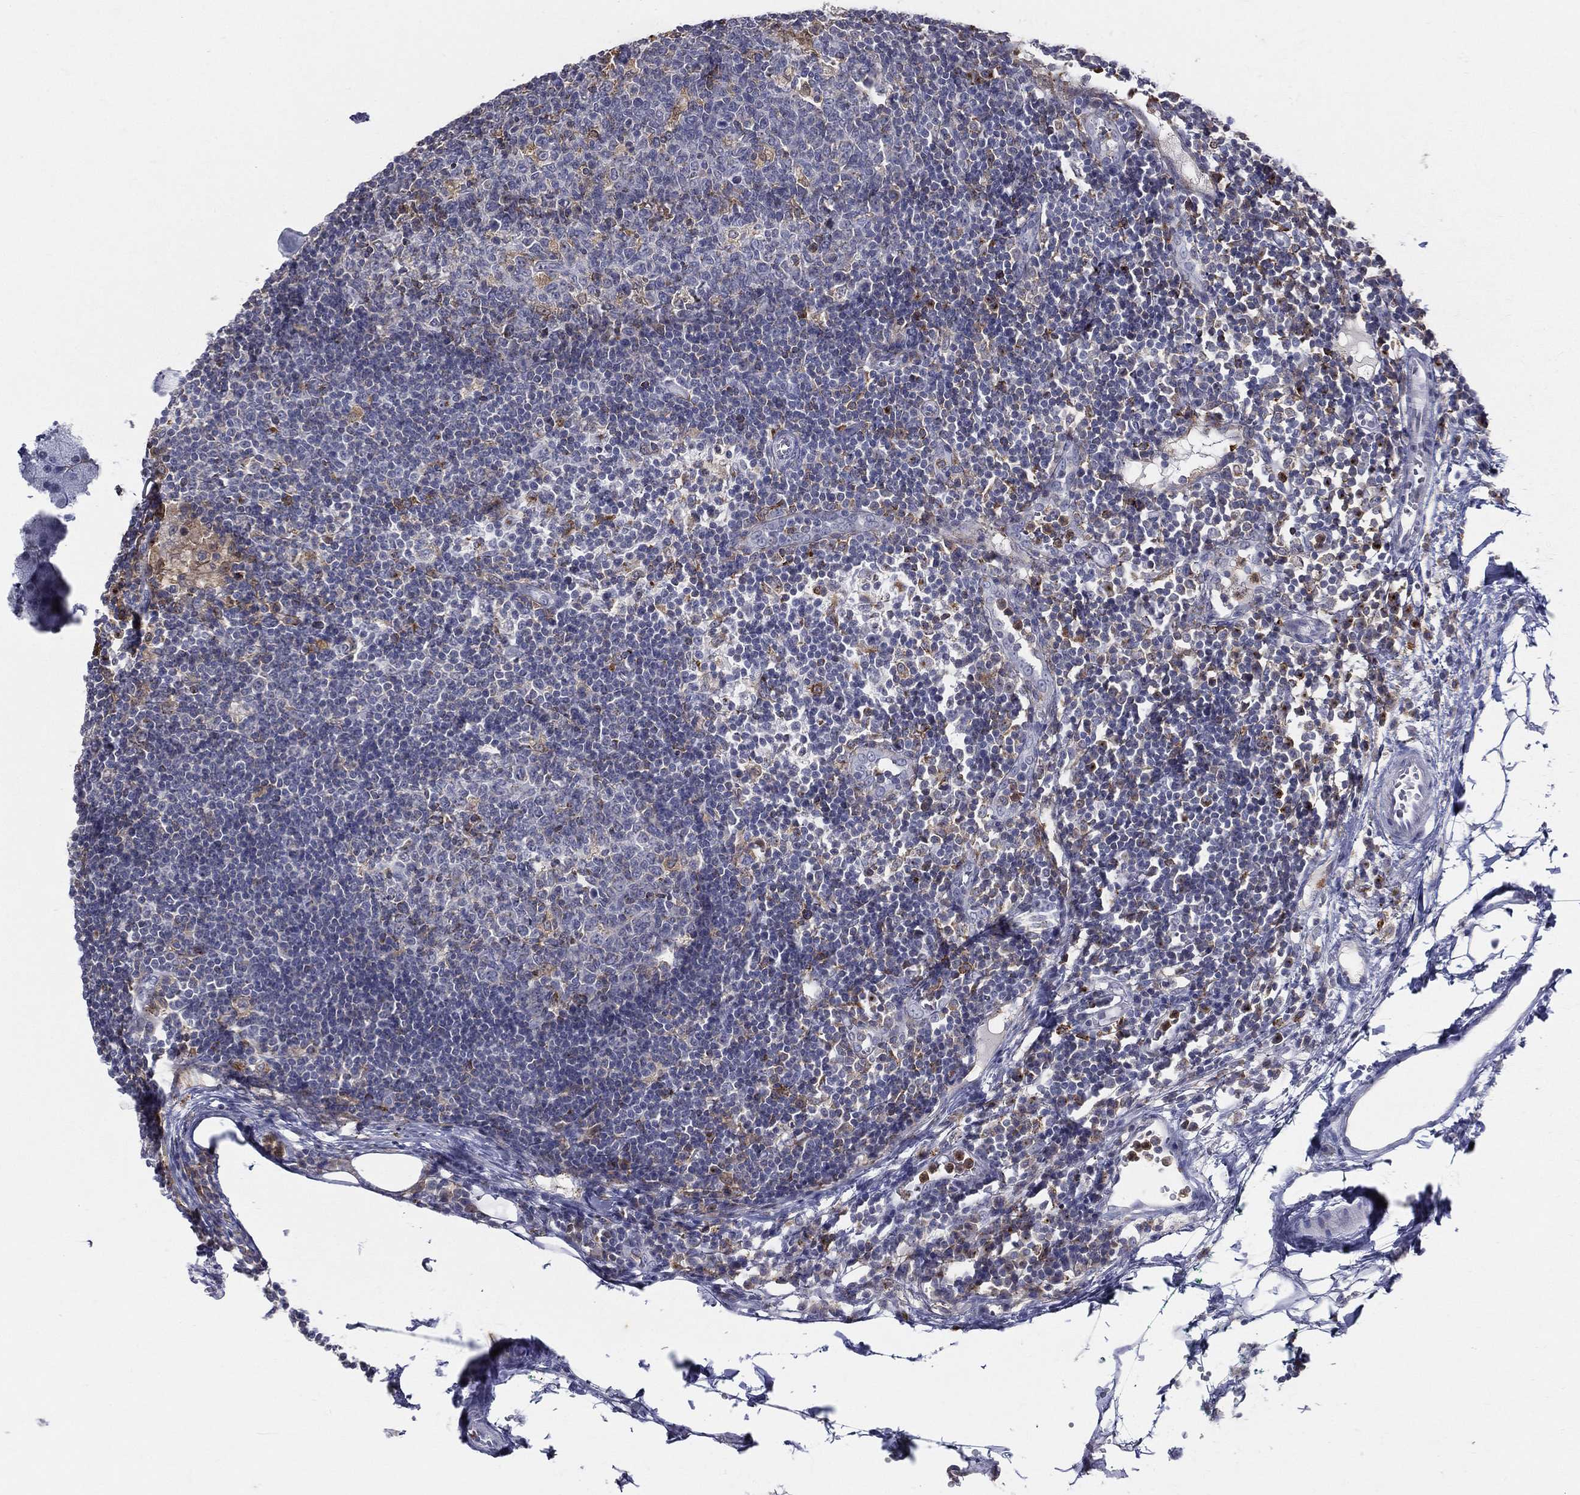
{"staining": {"intensity": "weak", "quantity": "<25%", "location": "cytoplasmic/membranous"}, "tissue": "lymph node", "cell_type": "Germinal center cells", "image_type": "normal", "snomed": [{"axis": "morphology", "description": "Normal tissue, NOS"}, {"axis": "topography", "description": "Lymph node"}, {"axis": "topography", "description": "Salivary gland"}], "caption": "Unremarkable lymph node was stained to show a protein in brown. There is no significant expression in germinal center cells. The staining is performed using DAB brown chromogen with nuclei counter-stained in using hematoxylin.", "gene": "EVI2B", "patient": {"sex": "male", "age": 83}}